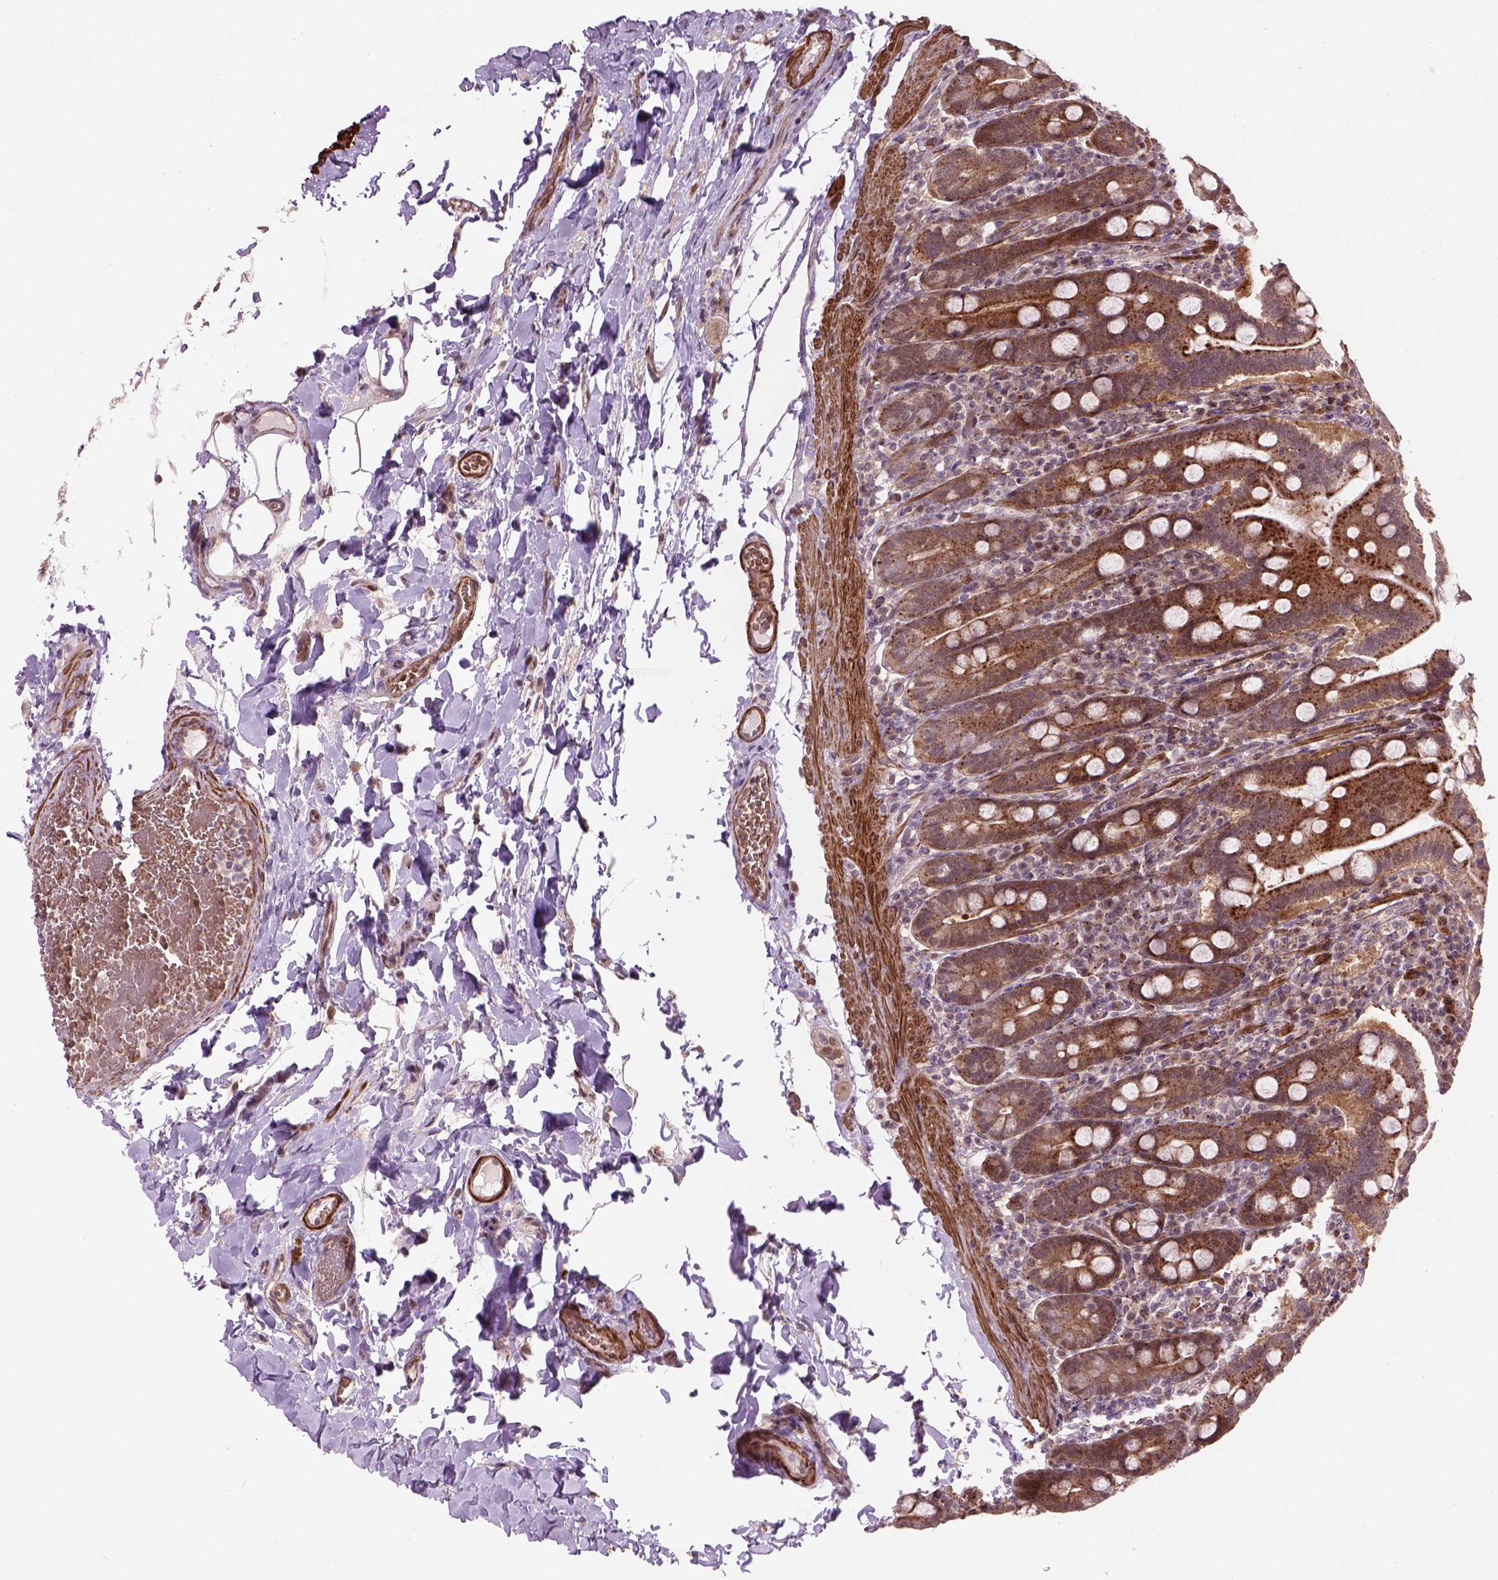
{"staining": {"intensity": "moderate", "quantity": ">75%", "location": "cytoplasmic/membranous,nuclear"}, "tissue": "small intestine", "cell_type": "Glandular cells", "image_type": "normal", "snomed": [{"axis": "morphology", "description": "Normal tissue, NOS"}, {"axis": "topography", "description": "Small intestine"}], "caption": "Small intestine stained for a protein demonstrates moderate cytoplasmic/membranous,nuclear positivity in glandular cells. (DAB = brown stain, brightfield microscopy at high magnification).", "gene": "PSMD11", "patient": {"sex": "male", "age": 26}}